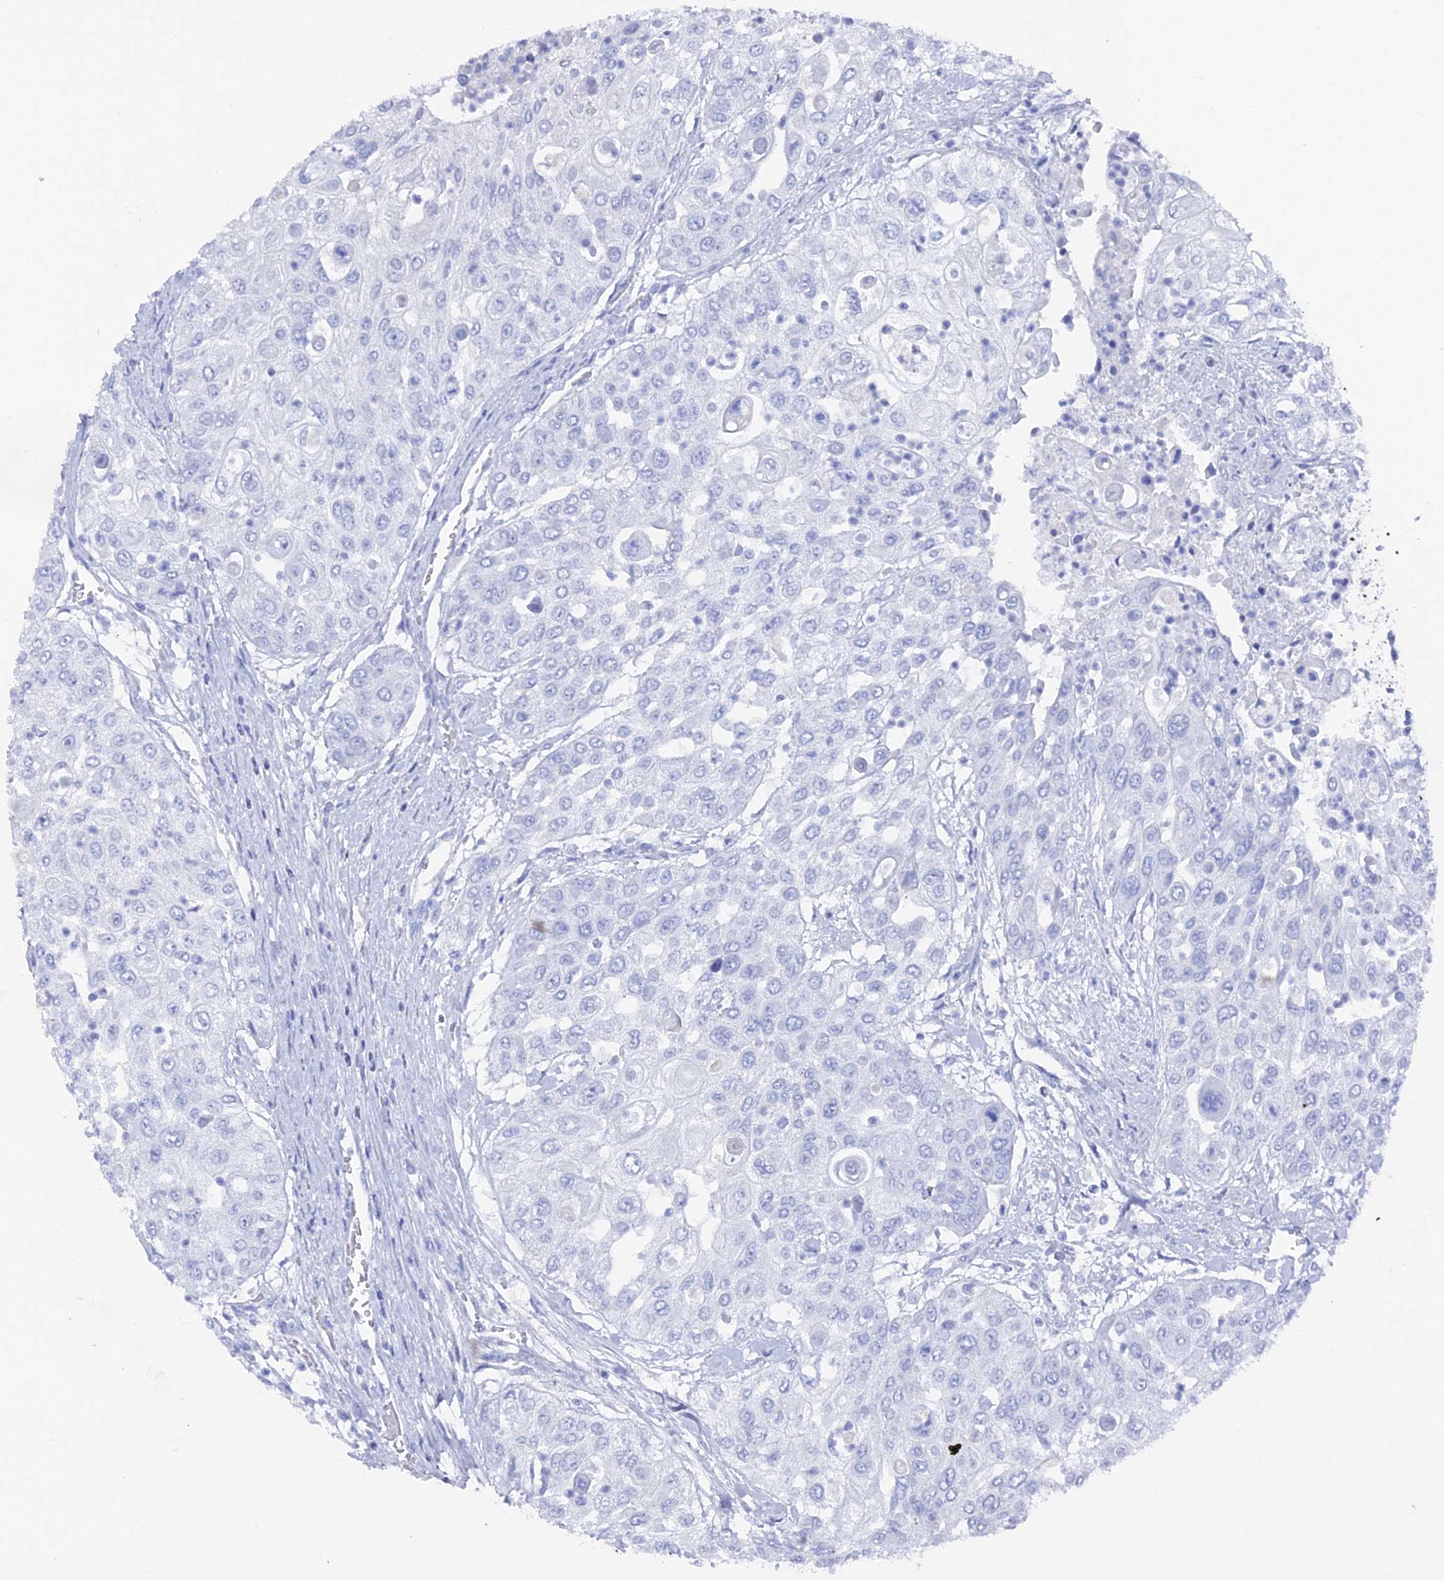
{"staining": {"intensity": "negative", "quantity": "none", "location": "none"}, "tissue": "urothelial cancer", "cell_type": "Tumor cells", "image_type": "cancer", "snomed": [{"axis": "morphology", "description": "Urothelial carcinoma, High grade"}, {"axis": "topography", "description": "Urinary bladder"}], "caption": "This micrograph is of urothelial carcinoma (high-grade) stained with IHC to label a protein in brown with the nuclei are counter-stained blue. There is no expression in tumor cells. (Stains: DAB immunohistochemistry with hematoxylin counter stain, Microscopy: brightfield microscopy at high magnification).", "gene": "ENPP3", "patient": {"sex": "female", "age": 79}}